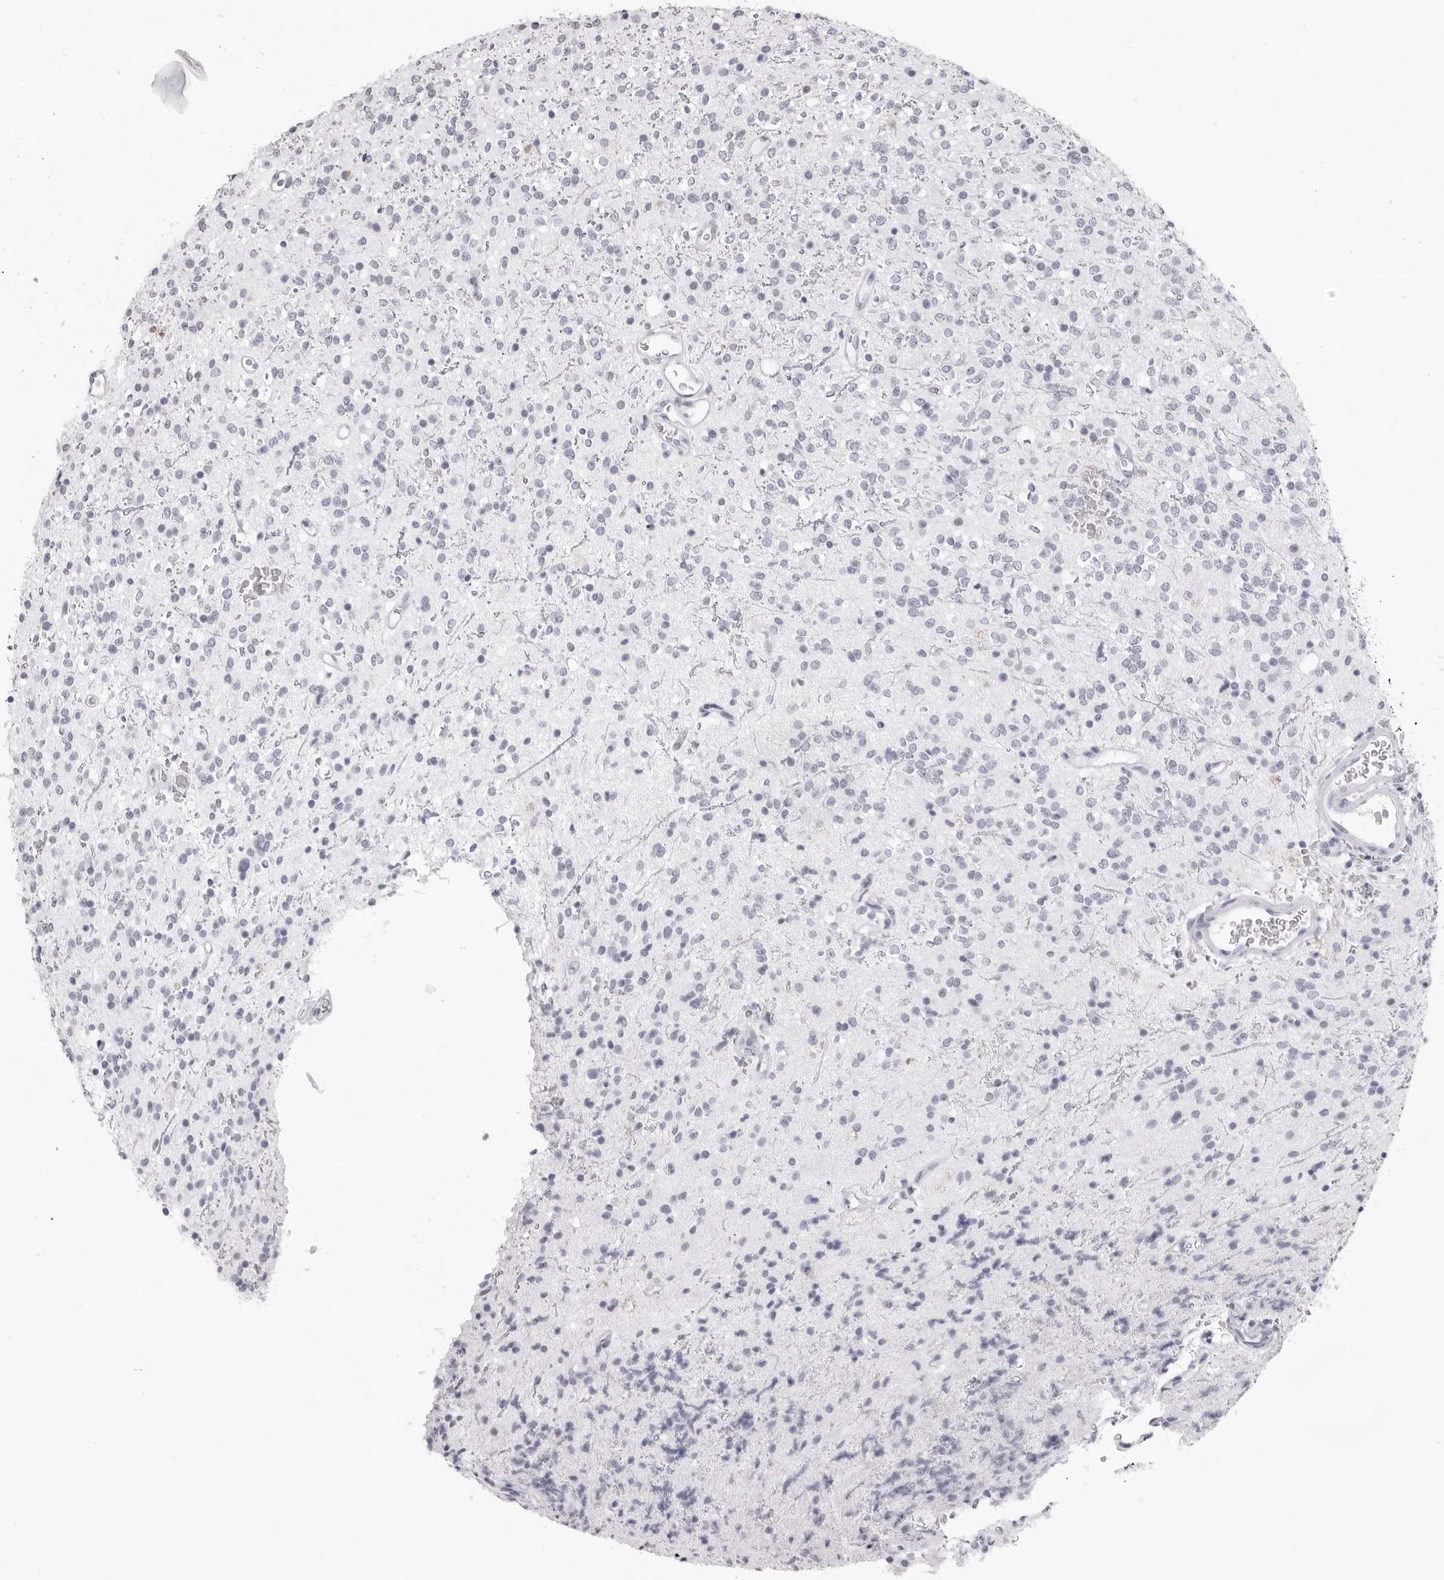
{"staining": {"intensity": "negative", "quantity": "none", "location": "none"}, "tissue": "glioma", "cell_type": "Tumor cells", "image_type": "cancer", "snomed": [{"axis": "morphology", "description": "Glioma, malignant, High grade"}, {"axis": "topography", "description": "Brain"}], "caption": "This is an IHC histopathology image of human glioma. There is no expression in tumor cells.", "gene": "CST1", "patient": {"sex": "male", "age": 34}}